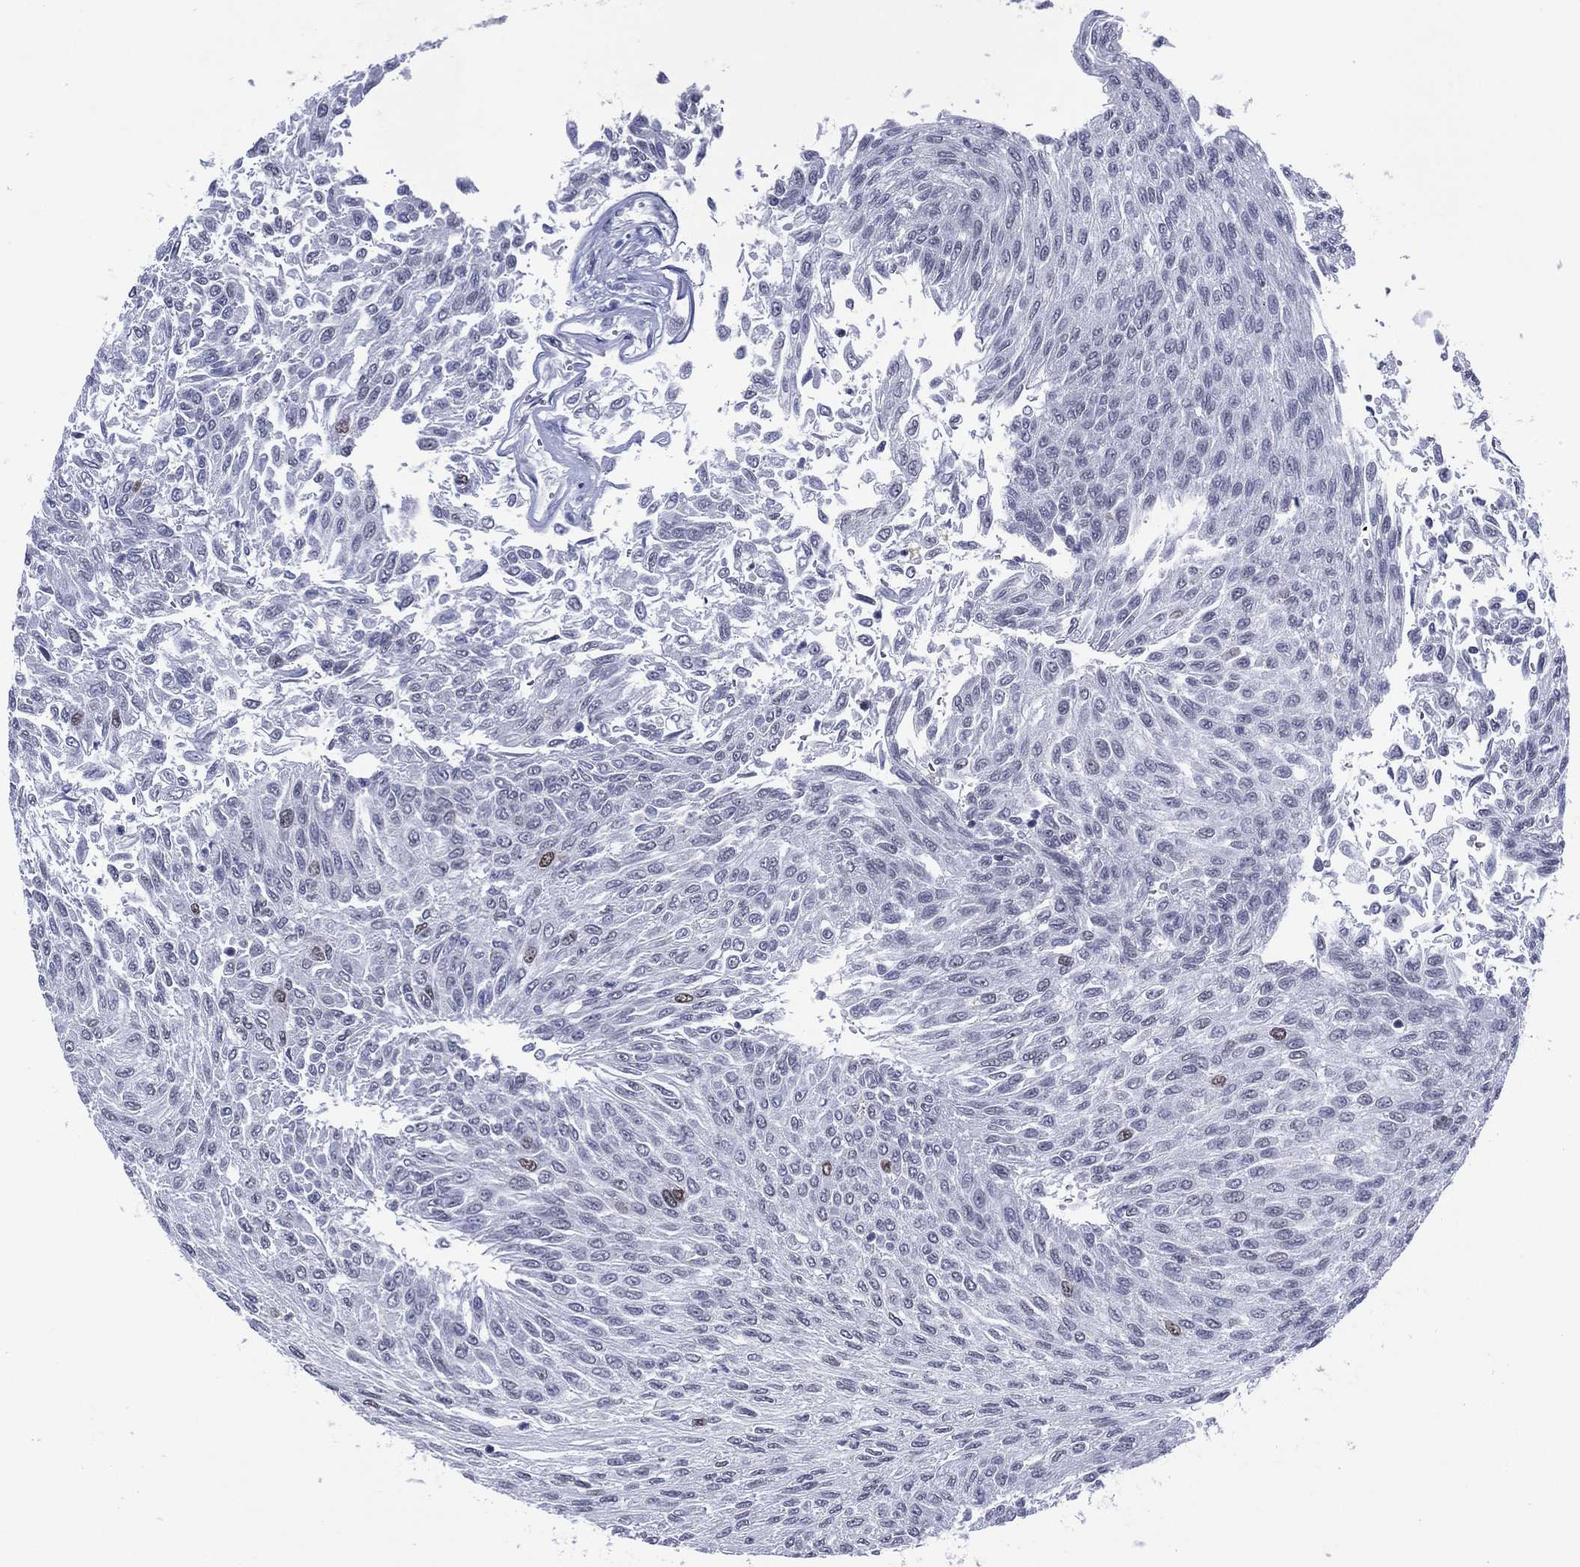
{"staining": {"intensity": "moderate", "quantity": "<25%", "location": "nuclear"}, "tissue": "urothelial cancer", "cell_type": "Tumor cells", "image_type": "cancer", "snomed": [{"axis": "morphology", "description": "Urothelial carcinoma, Low grade"}, {"axis": "topography", "description": "Urinary bladder"}], "caption": "IHC of urothelial cancer displays low levels of moderate nuclear positivity in approximately <25% of tumor cells.", "gene": "GATA6", "patient": {"sex": "male", "age": 78}}